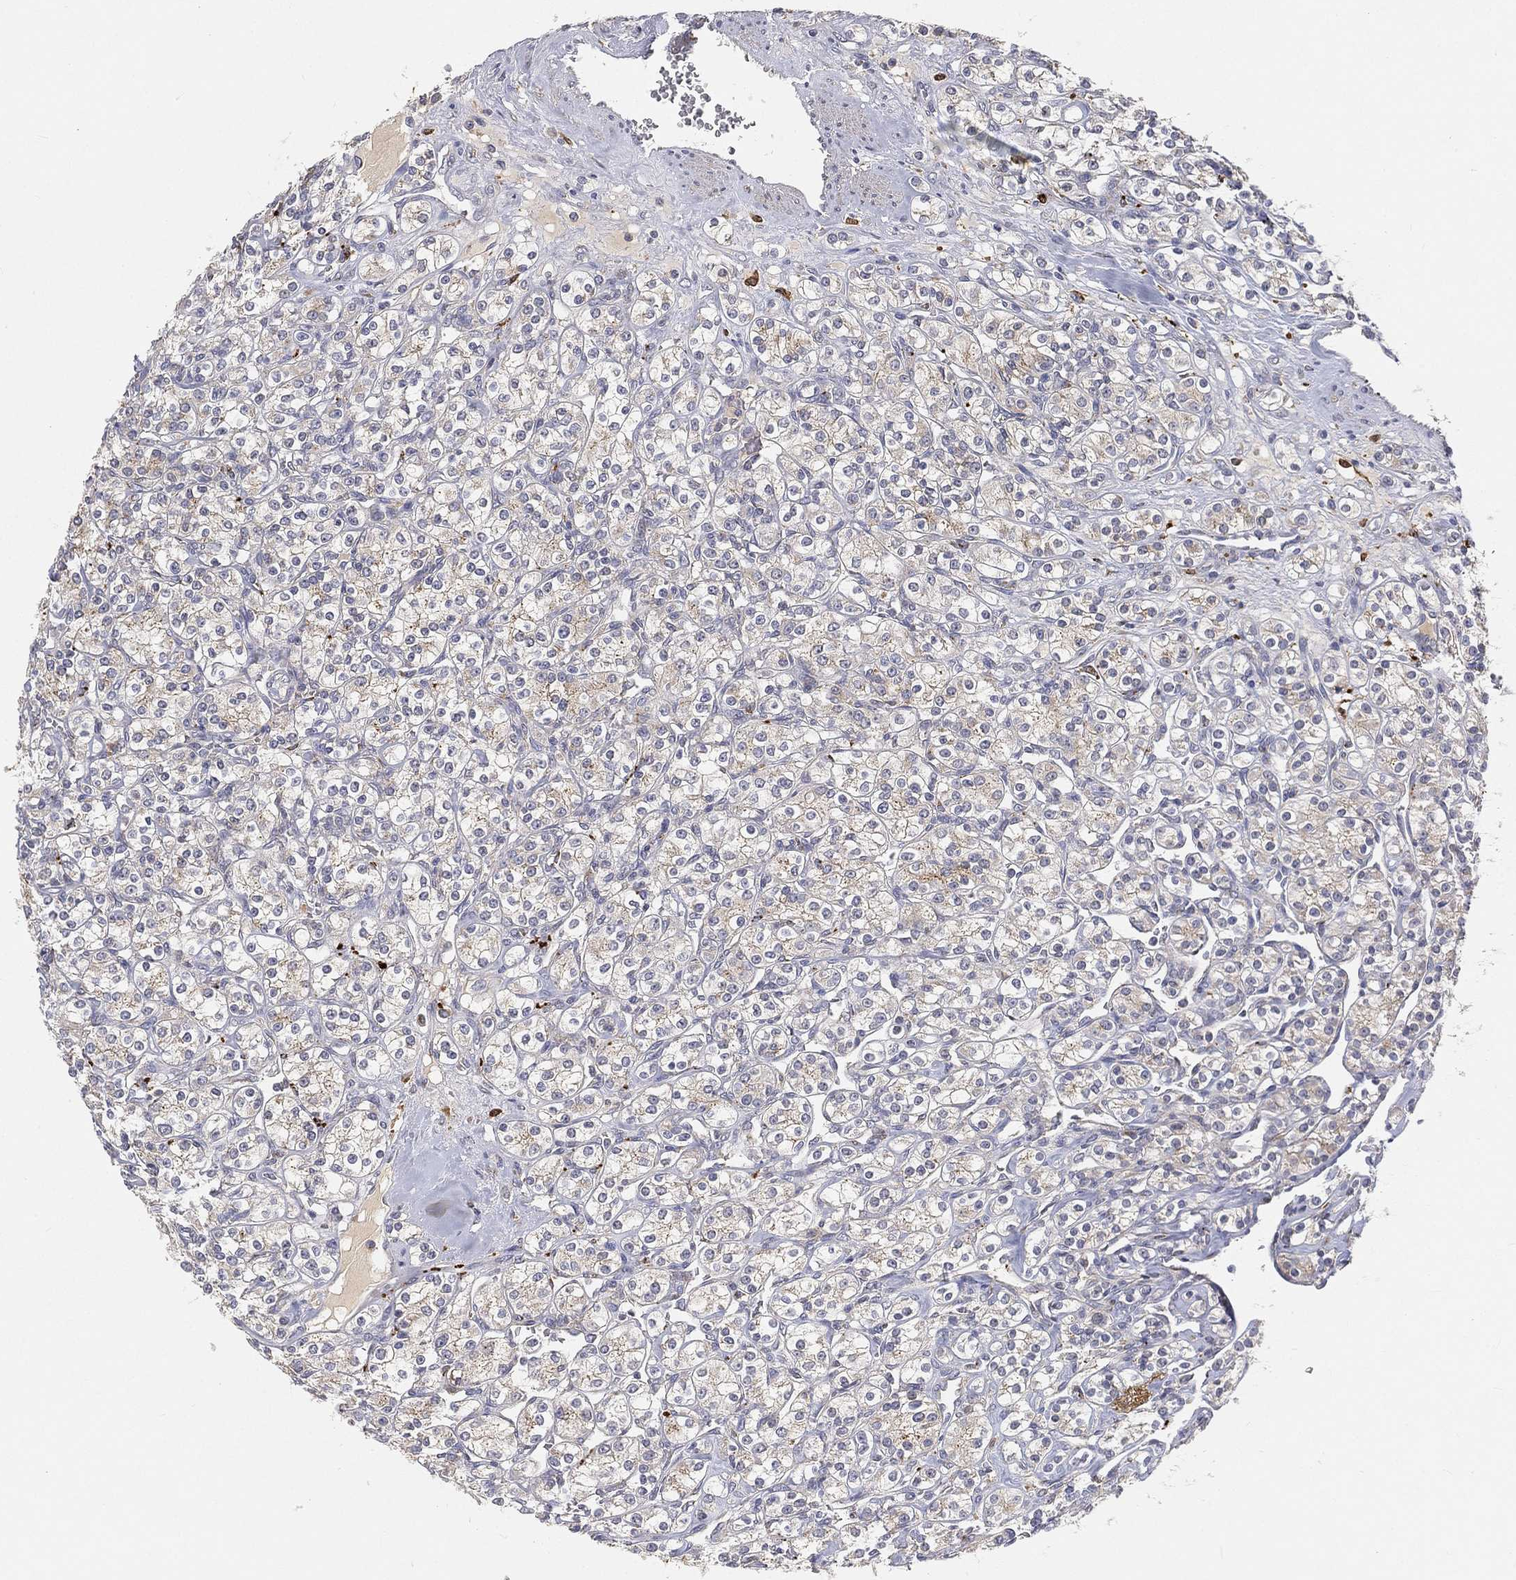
{"staining": {"intensity": "negative", "quantity": "none", "location": "none"}, "tissue": "renal cancer", "cell_type": "Tumor cells", "image_type": "cancer", "snomed": [{"axis": "morphology", "description": "Adenocarcinoma, NOS"}, {"axis": "topography", "description": "Kidney"}], "caption": "Tumor cells are negative for protein expression in human renal cancer.", "gene": "CTSL", "patient": {"sex": "male", "age": 77}}